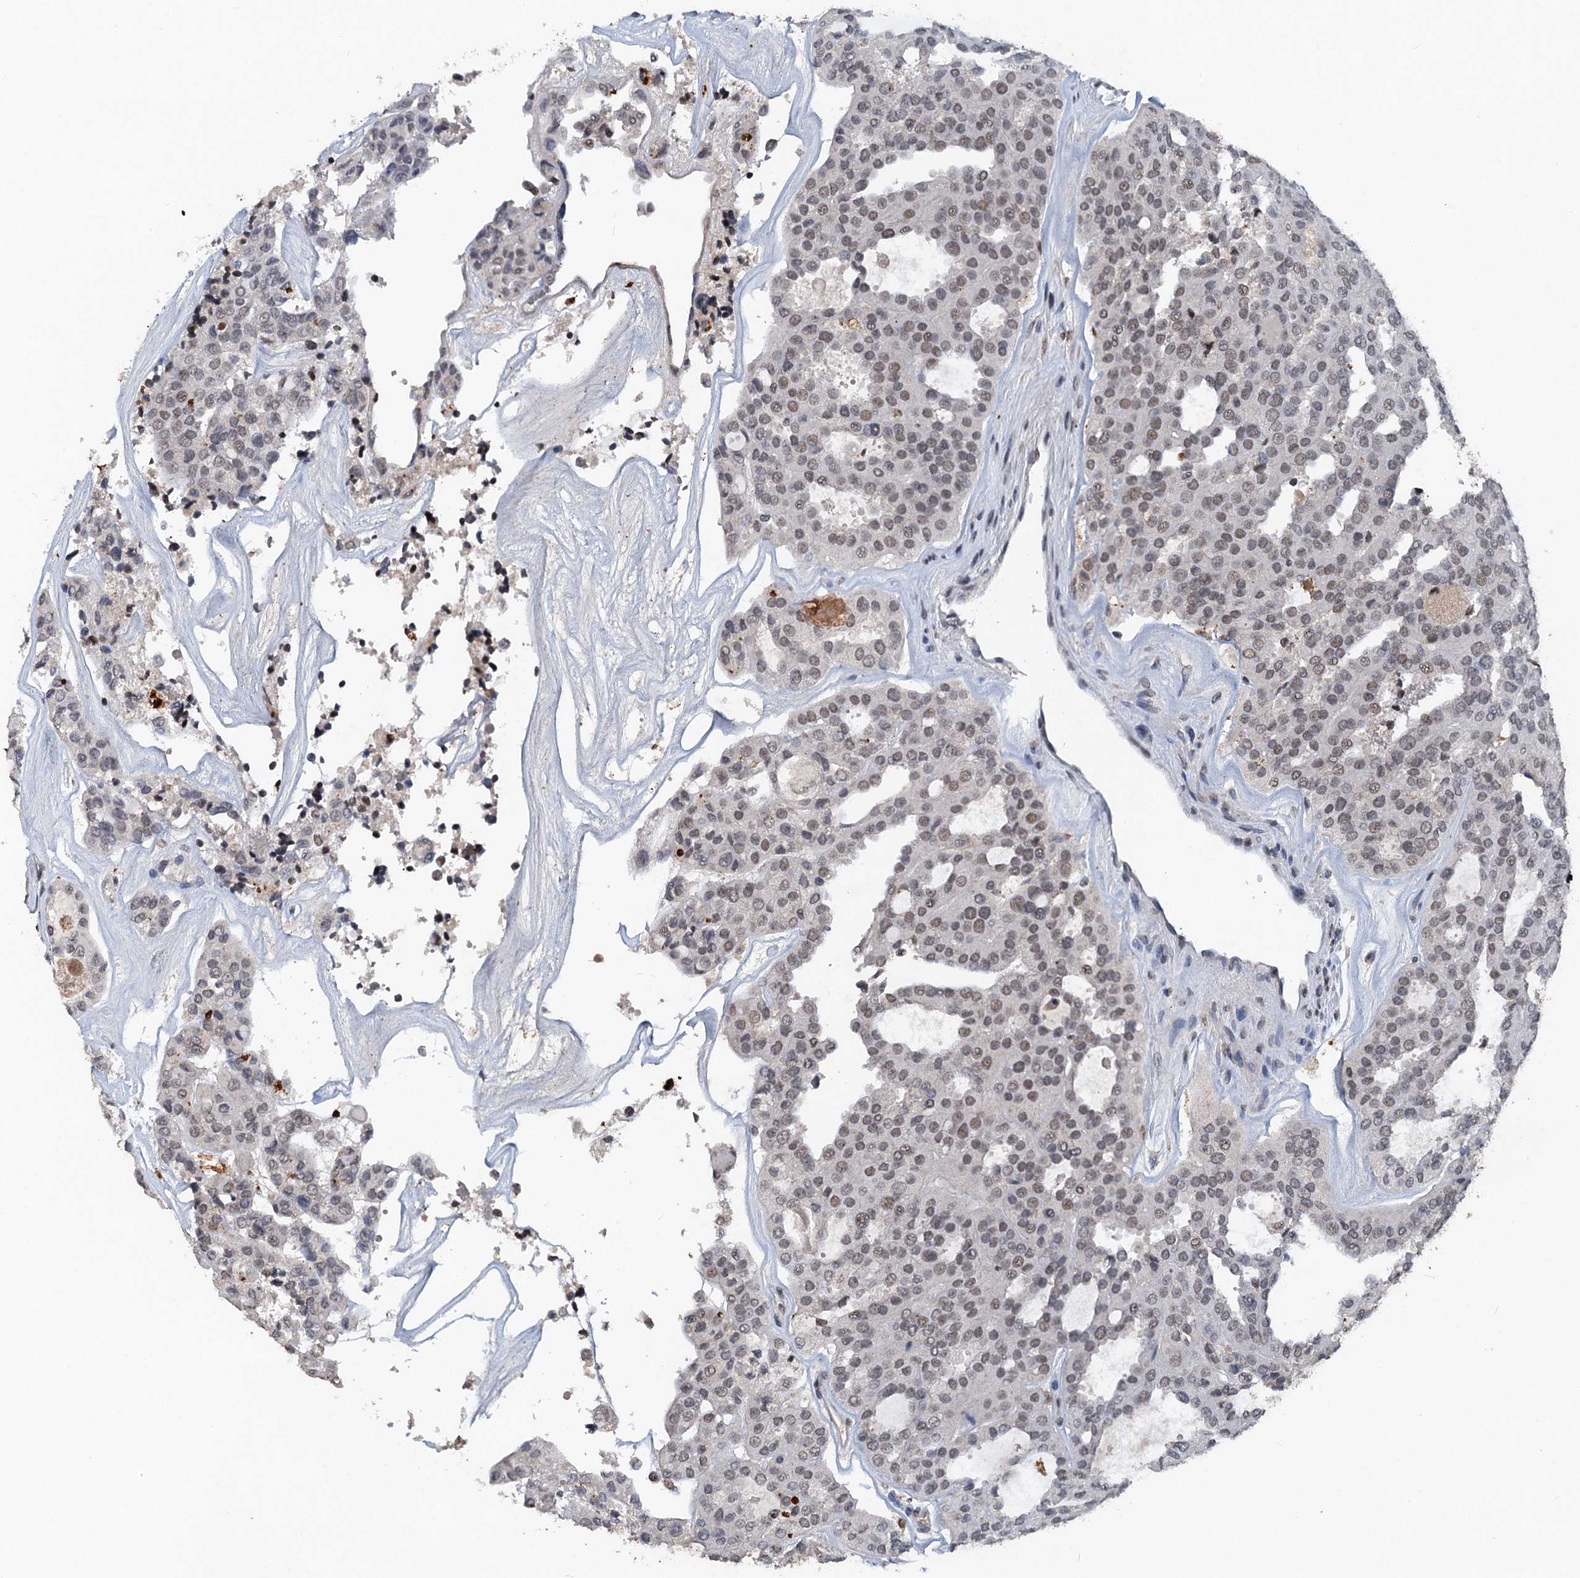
{"staining": {"intensity": "weak", "quantity": "25%-75%", "location": "nuclear"}, "tissue": "thyroid cancer", "cell_type": "Tumor cells", "image_type": "cancer", "snomed": [{"axis": "morphology", "description": "Follicular adenoma carcinoma, NOS"}, {"axis": "topography", "description": "Thyroid gland"}], "caption": "This photomicrograph reveals IHC staining of thyroid cancer (follicular adenoma carcinoma), with low weak nuclear positivity in about 25%-75% of tumor cells.", "gene": "CSTF3", "patient": {"sex": "male", "age": 75}}